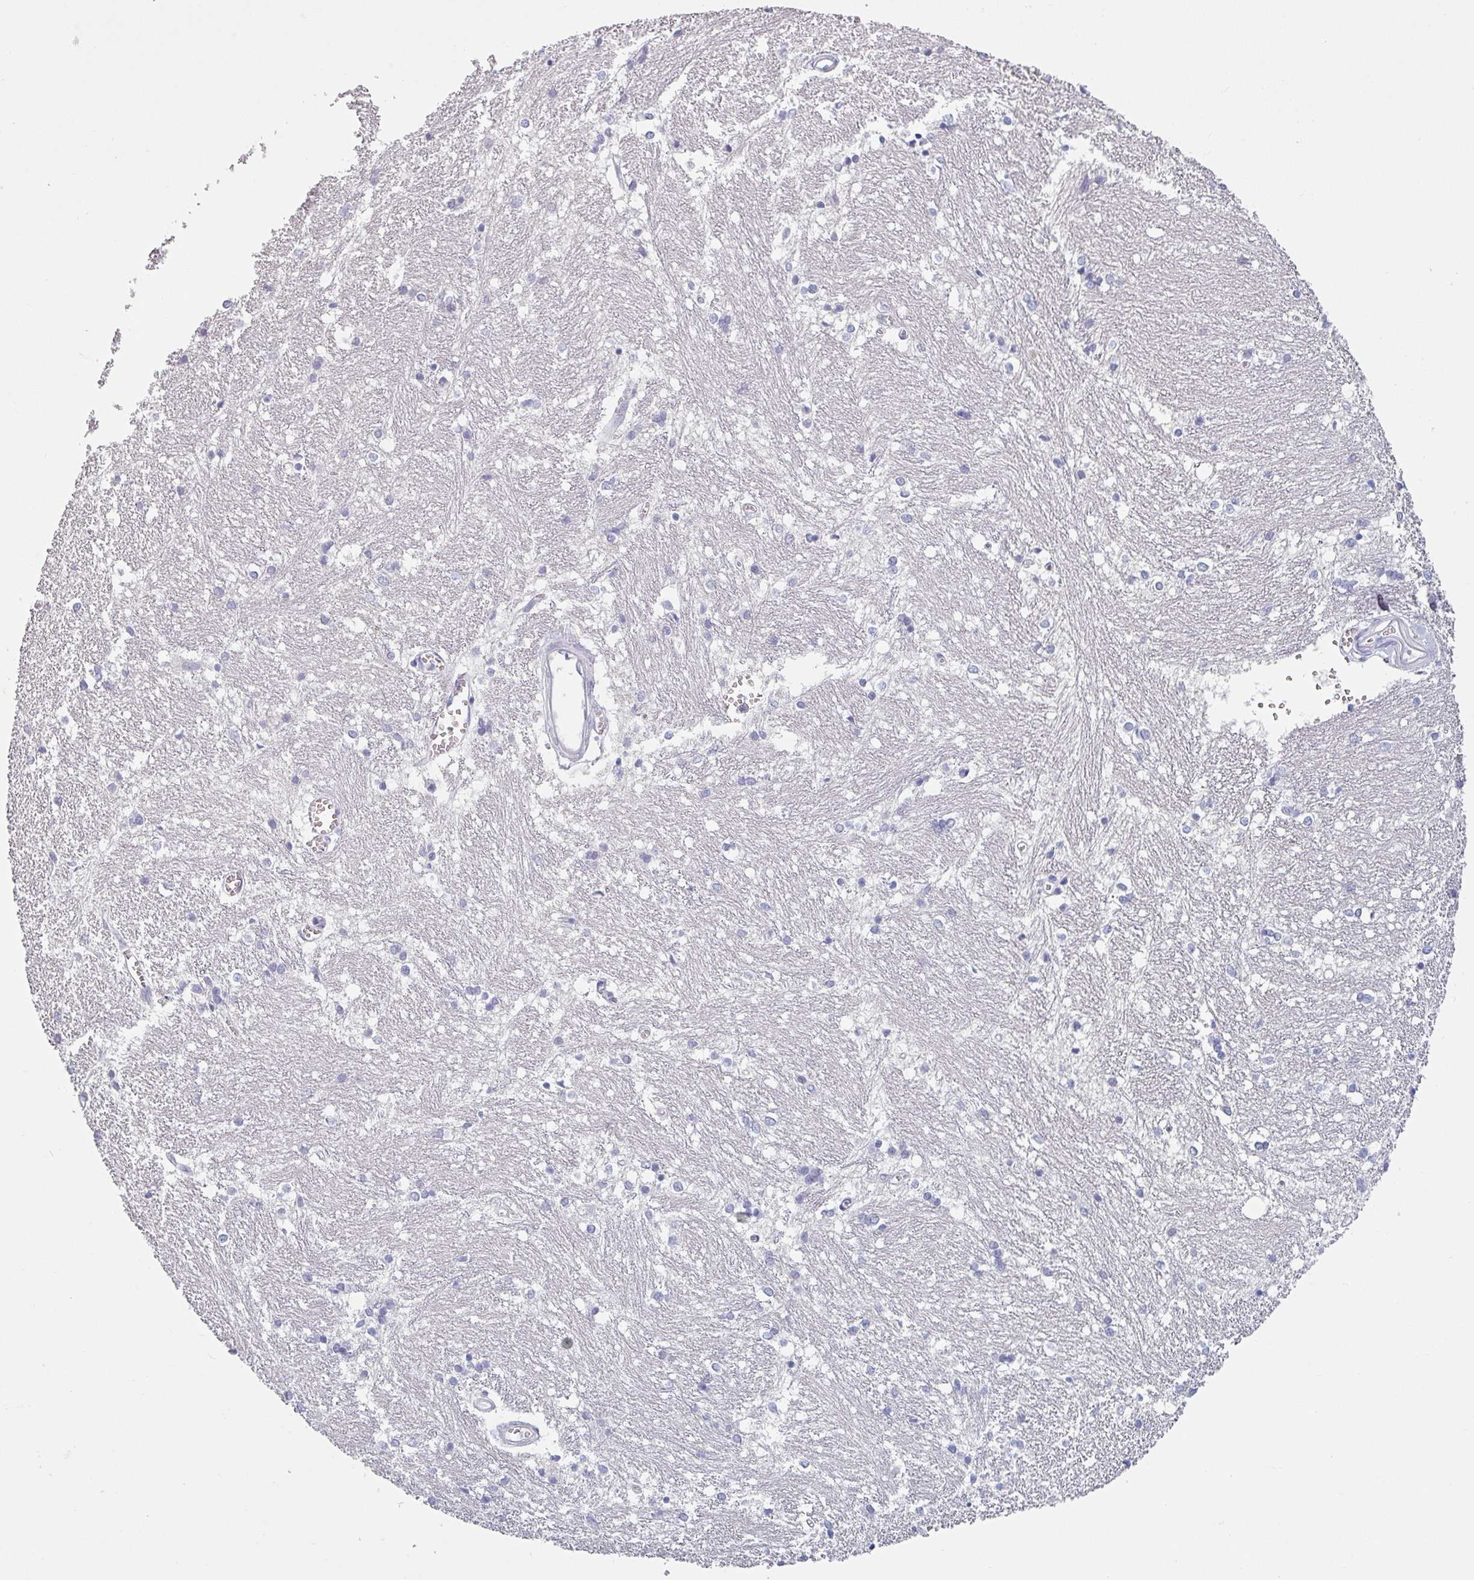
{"staining": {"intensity": "negative", "quantity": "none", "location": "none"}, "tissue": "caudate", "cell_type": "Glial cells", "image_type": "normal", "snomed": [{"axis": "morphology", "description": "Normal tissue, NOS"}, {"axis": "topography", "description": "Lateral ventricle wall"}], "caption": "Histopathology image shows no protein expression in glial cells of normal caudate.", "gene": "SFTPA1", "patient": {"sex": "male", "age": 37}}